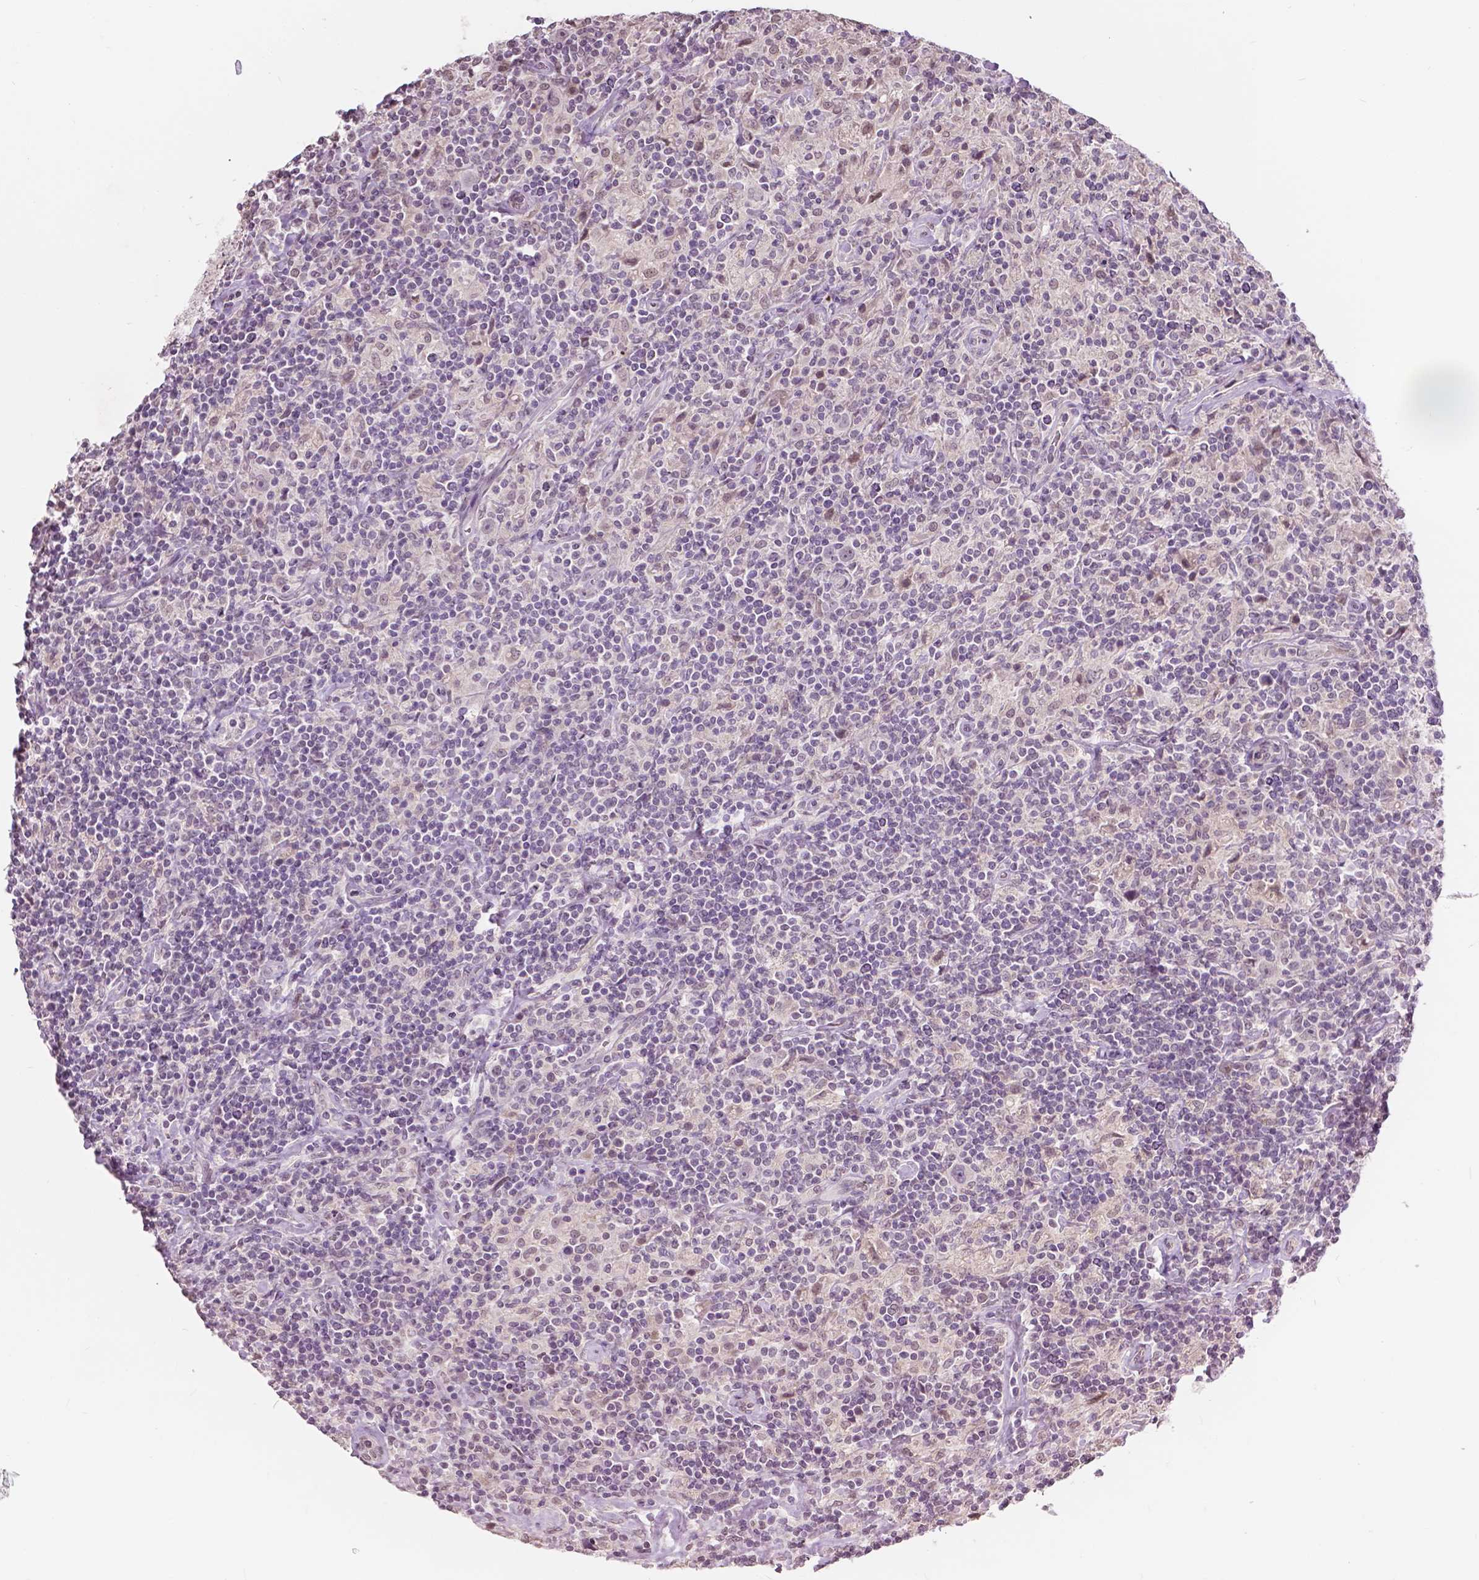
{"staining": {"intensity": "negative", "quantity": "none", "location": "none"}, "tissue": "lymphoma", "cell_type": "Tumor cells", "image_type": "cancer", "snomed": [{"axis": "morphology", "description": "Hodgkin's disease, NOS"}, {"axis": "topography", "description": "Lymph node"}], "caption": "There is no significant expression in tumor cells of lymphoma. (Immunohistochemistry, brightfield microscopy, high magnification).", "gene": "HOXA10", "patient": {"sex": "male", "age": 70}}